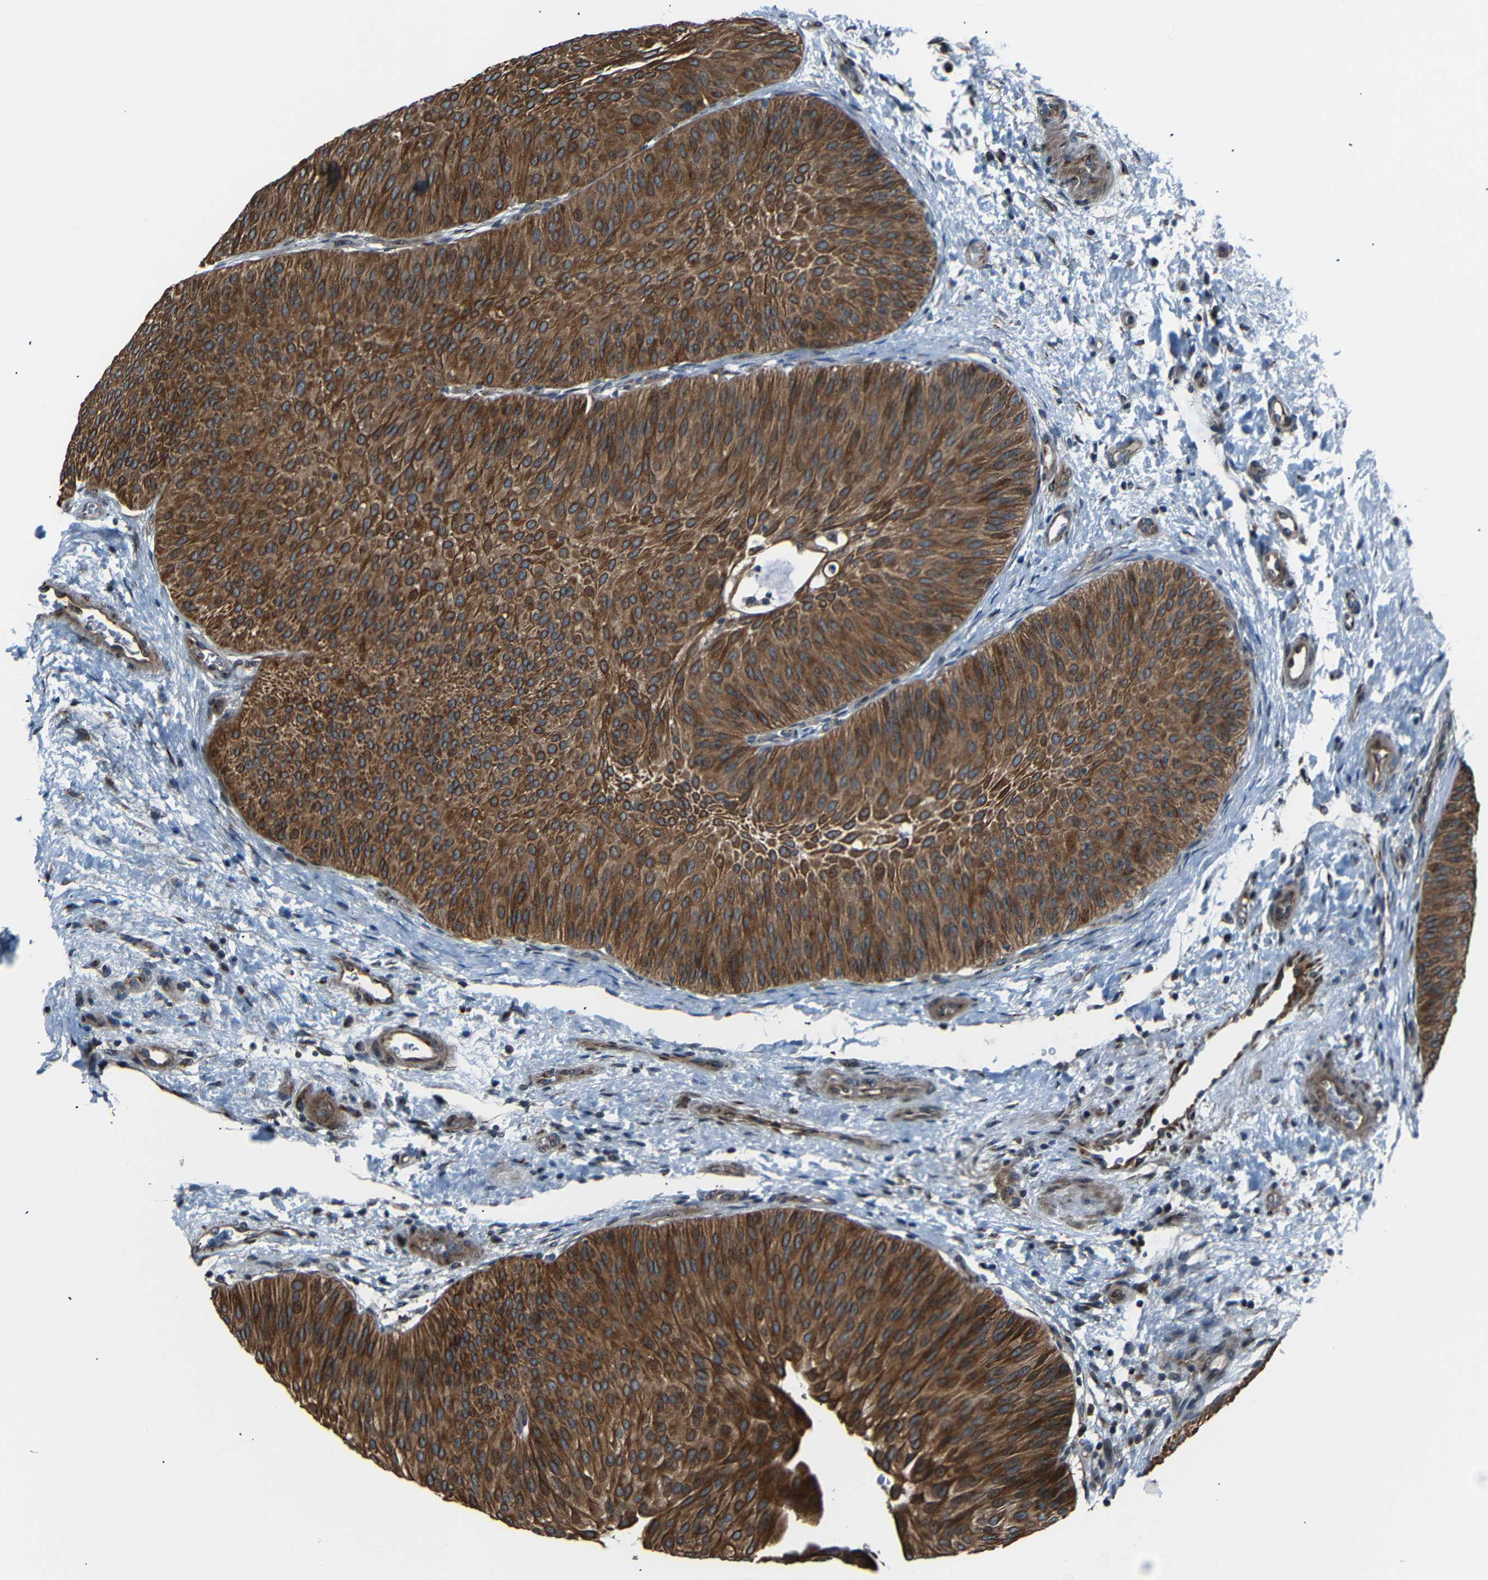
{"staining": {"intensity": "strong", "quantity": ">75%", "location": "cytoplasmic/membranous"}, "tissue": "urothelial cancer", "cell_type": "Tumor cells", "image_type": "cancer", "snomed": [{"axis": "morphology", "description": "Urothelial carcinoma, Low grade"}, {"axis": "topography", "description": "Urinary bladder"}], "caption": "Brown immunohistochemical staining in human urothelial cancer reveals strong cytoplasmic/membranous staining in approximately >75% of tumor cells.", "gene": "AKAP9", "patient": {"sex": "female", "age": 60}}